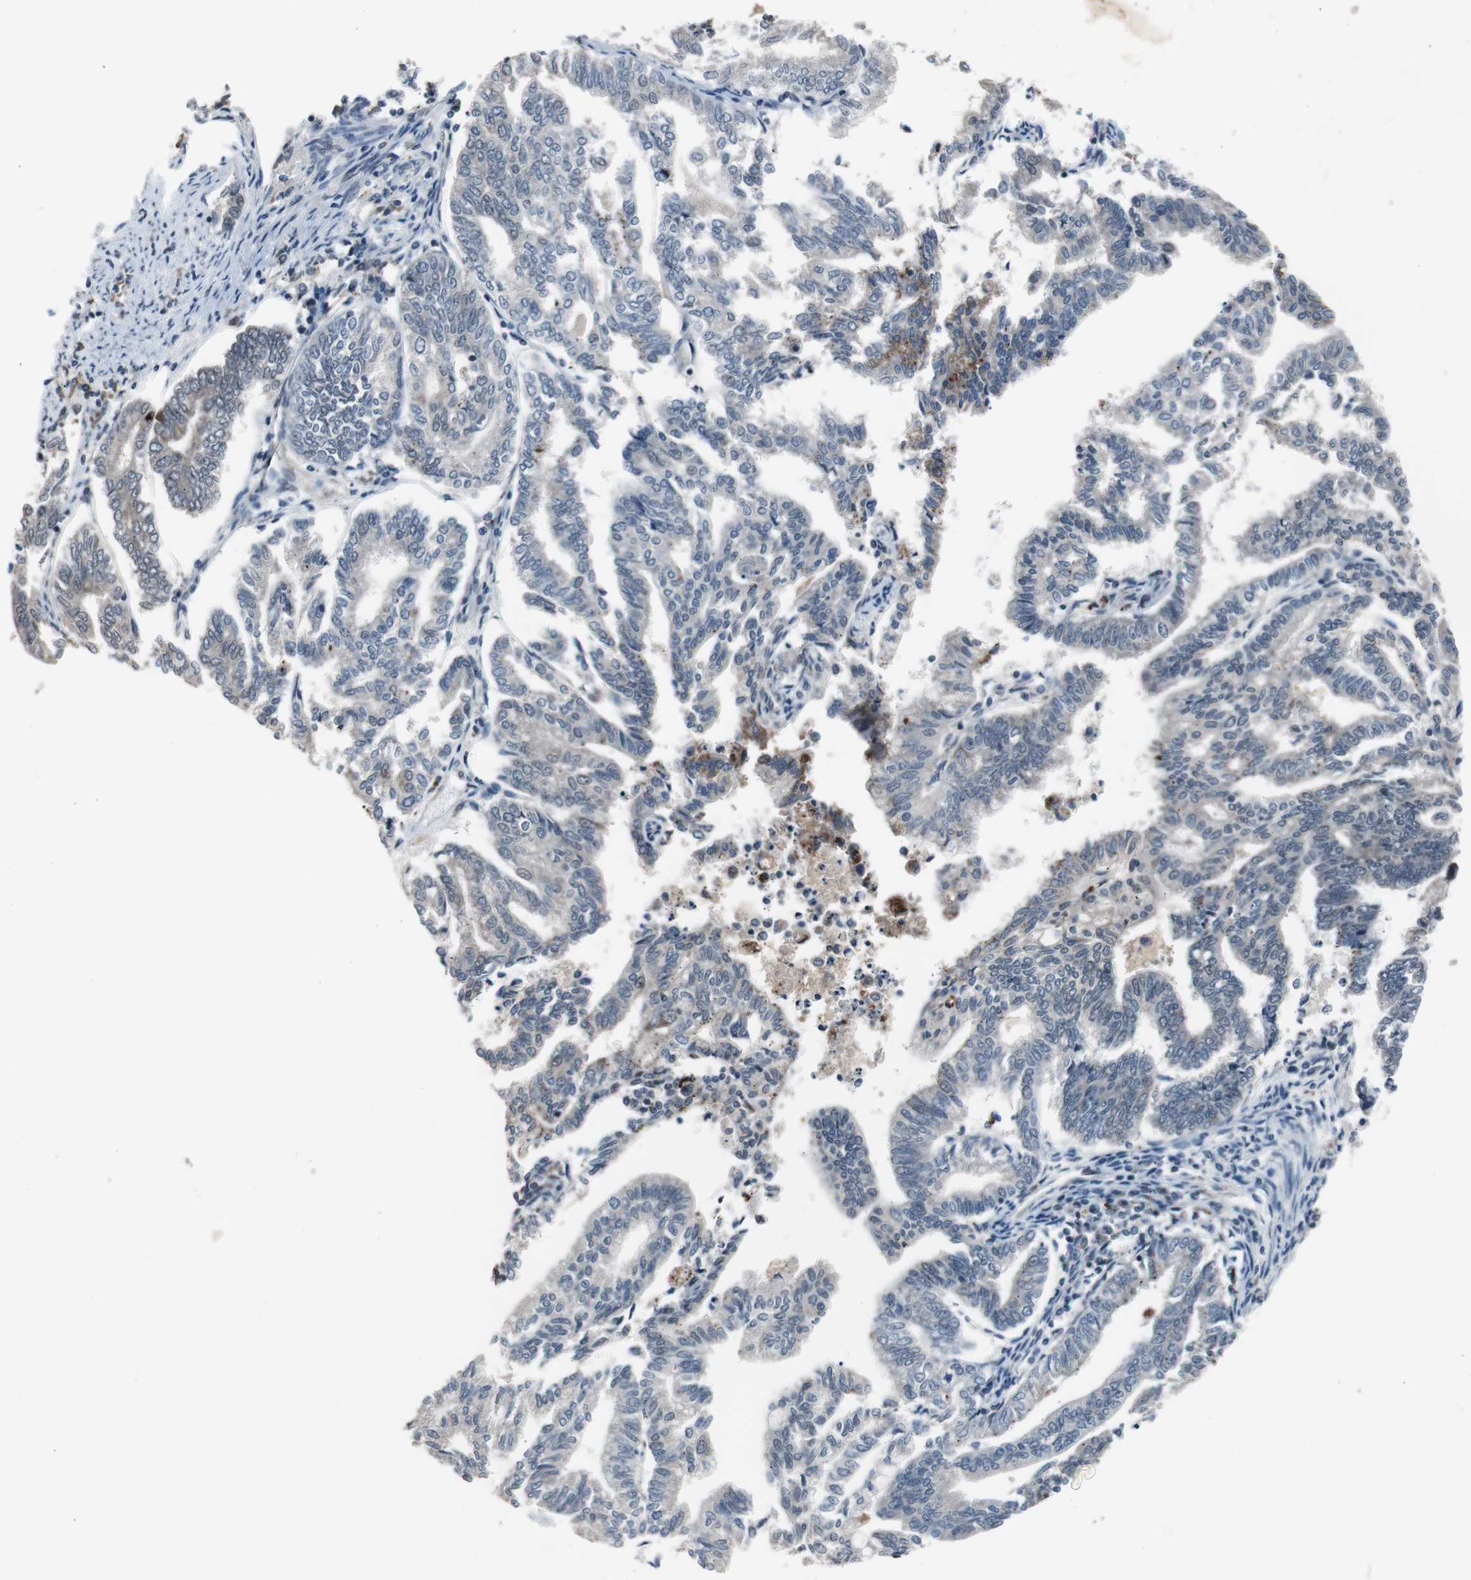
{"staining": {"intensity": "moderate", "quantity": "<25%", "location": "cytoplasmic/membranous"}, "tissue": "endometrial cancer", "cell_type": "Tumor cells", "image_type": "cancer", "snomed": [{"axis": "morphology", "description": "Adenocarcinoma, NOS"}, {"axis": "topography", "description": "Endometrium"}], "caption": "A histopathology image showing moderate cytoplasmic/membranous staining in approximately <25% of tumor cells in endometrial adenocarcinoma, as visualized by brown immunohistochemical staining.", "gene": "BOLA1", "patient": {"sex": "female", "age": 79}}